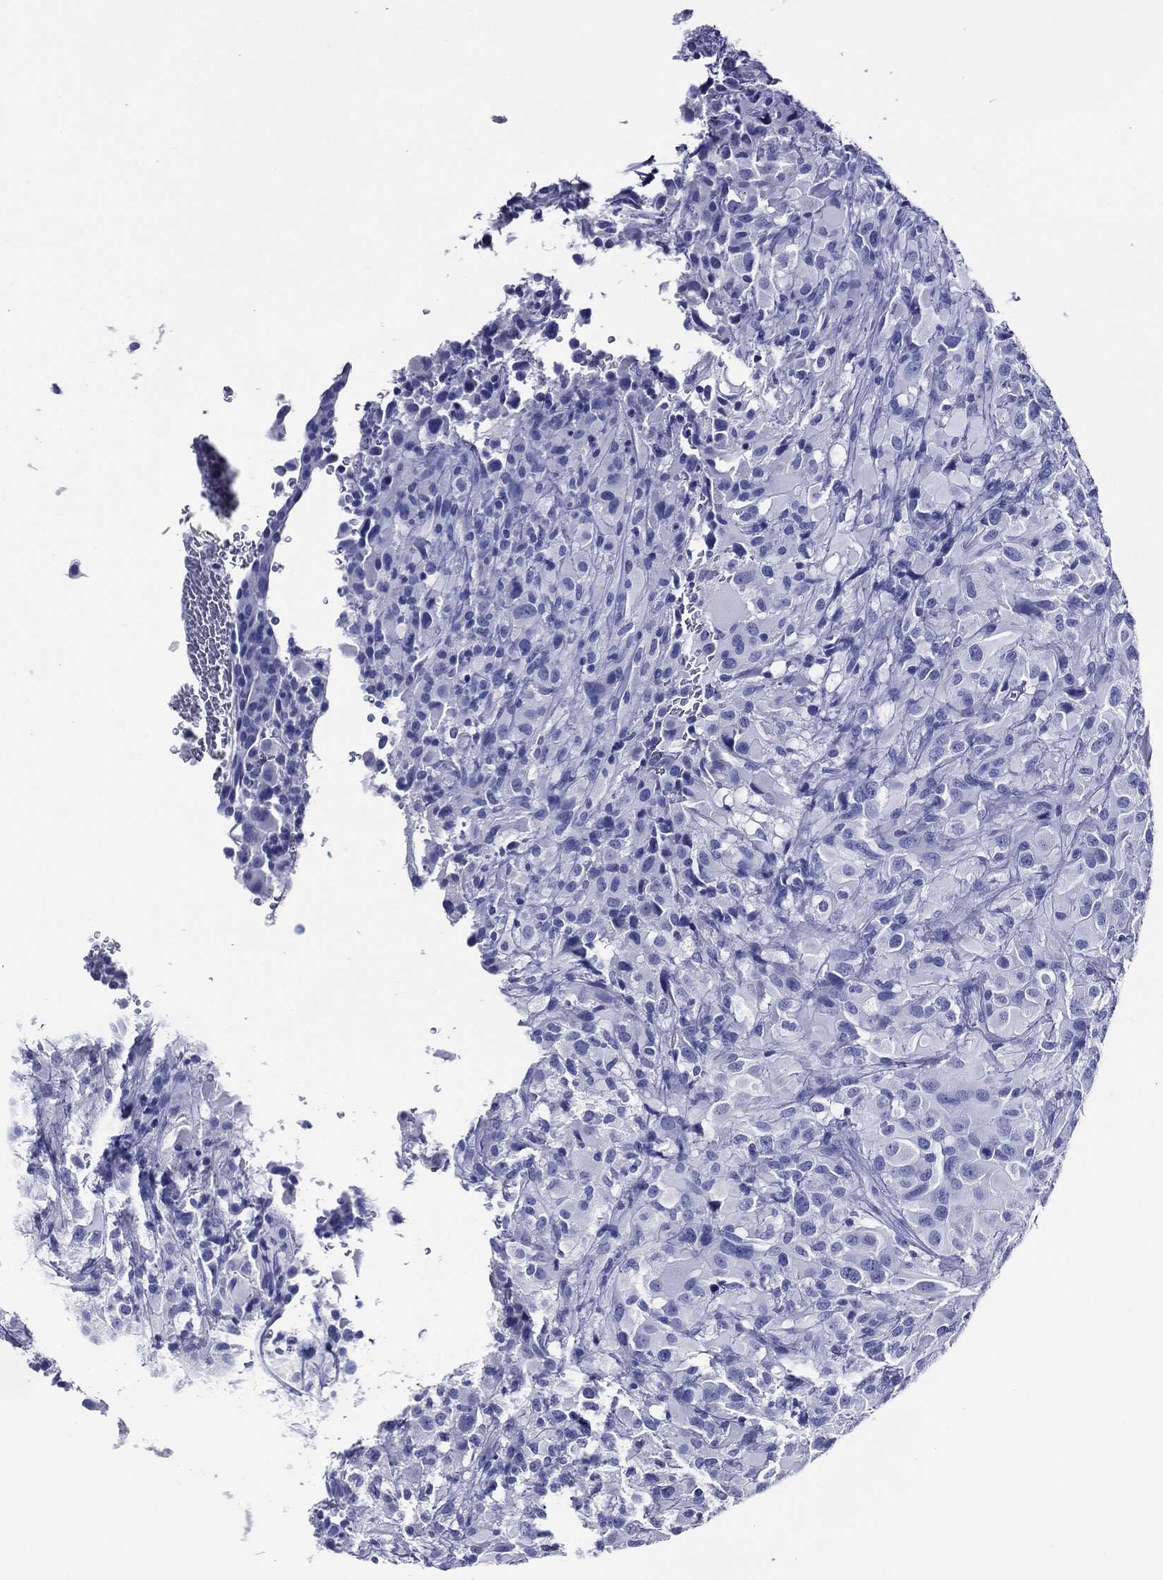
{"staining": {"intensity": "negative", "quantity": "none", "location": "none"}, "tissue": "glioma", "cell_type": "Tumor cells", "image_type": "cancer", "snomed": [{"axis": "morphology", "description": "Glioma, malignant, High grade"}, {"axis": "topography", "description": "Cerebral cortex"}], "caption": "An immunohistochemistry (IHC) histopathology image of high-grade glioma (malignant) is shown. There is no staining in tumor cells of high-grade glioma (malignant).", "gene": "ACE2", "patient": {"sex": "male", "age": 35}}